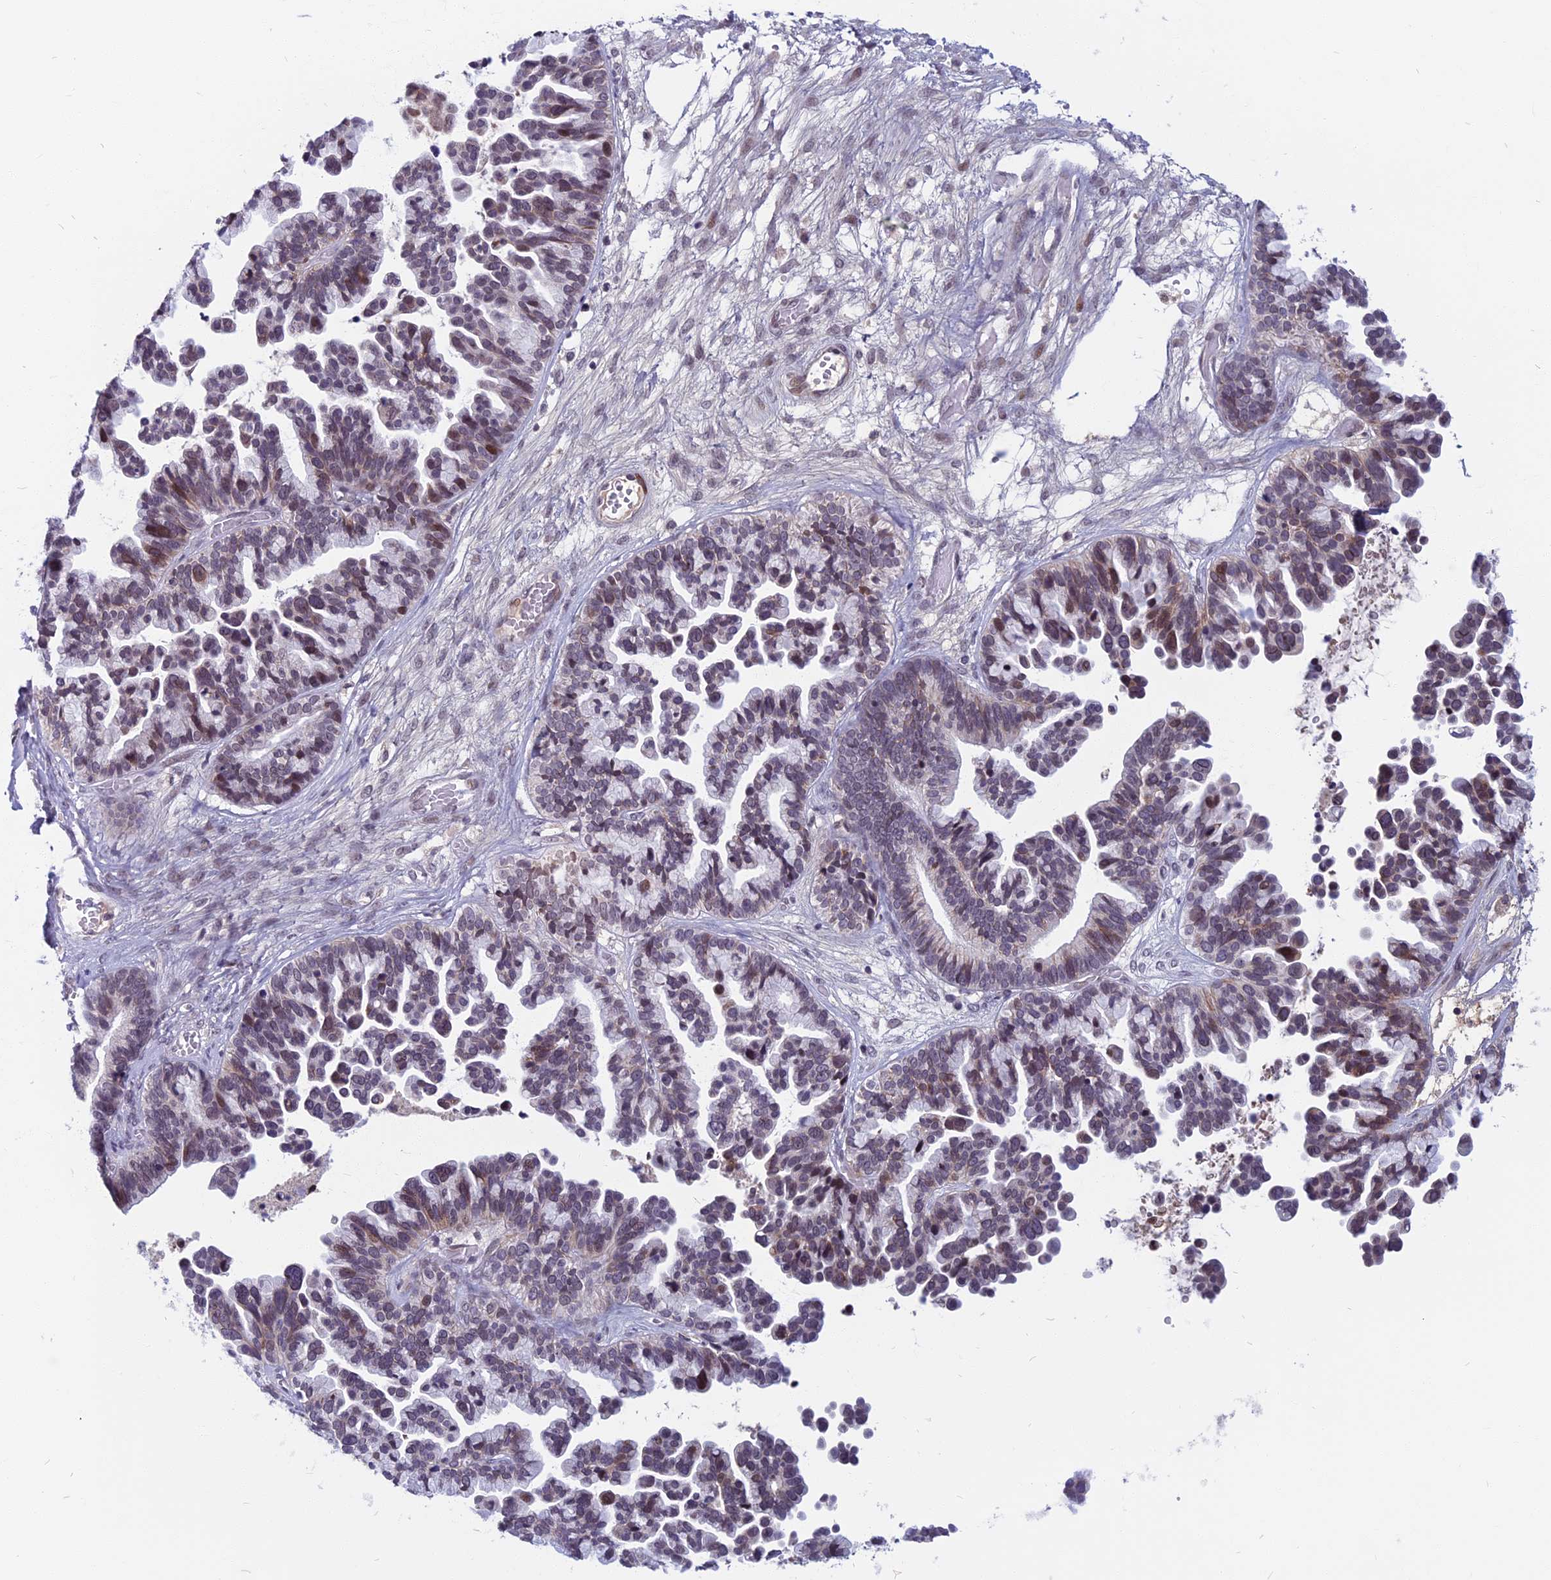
{"staining": {"intensity": "moderate", "quantity": "<25%", "location": "nuclear"}, "tissue": "ovarian cancer", "cell_type": "Tumor cells", "image_type": "cancer", "snomed": [{"axis": "morphology", "description": "Cystadenocarcinoma, serous, NOS"}, {"axis": "topography", "description": "Ovary"}], "caption": "Ovarian cancer stained for a protein (brown) reveals moderate nuclear positive positivity in approximately <25% of tumor cells.", "gene": "CDC7", "patient": {"sex": "female", "age": 56}}